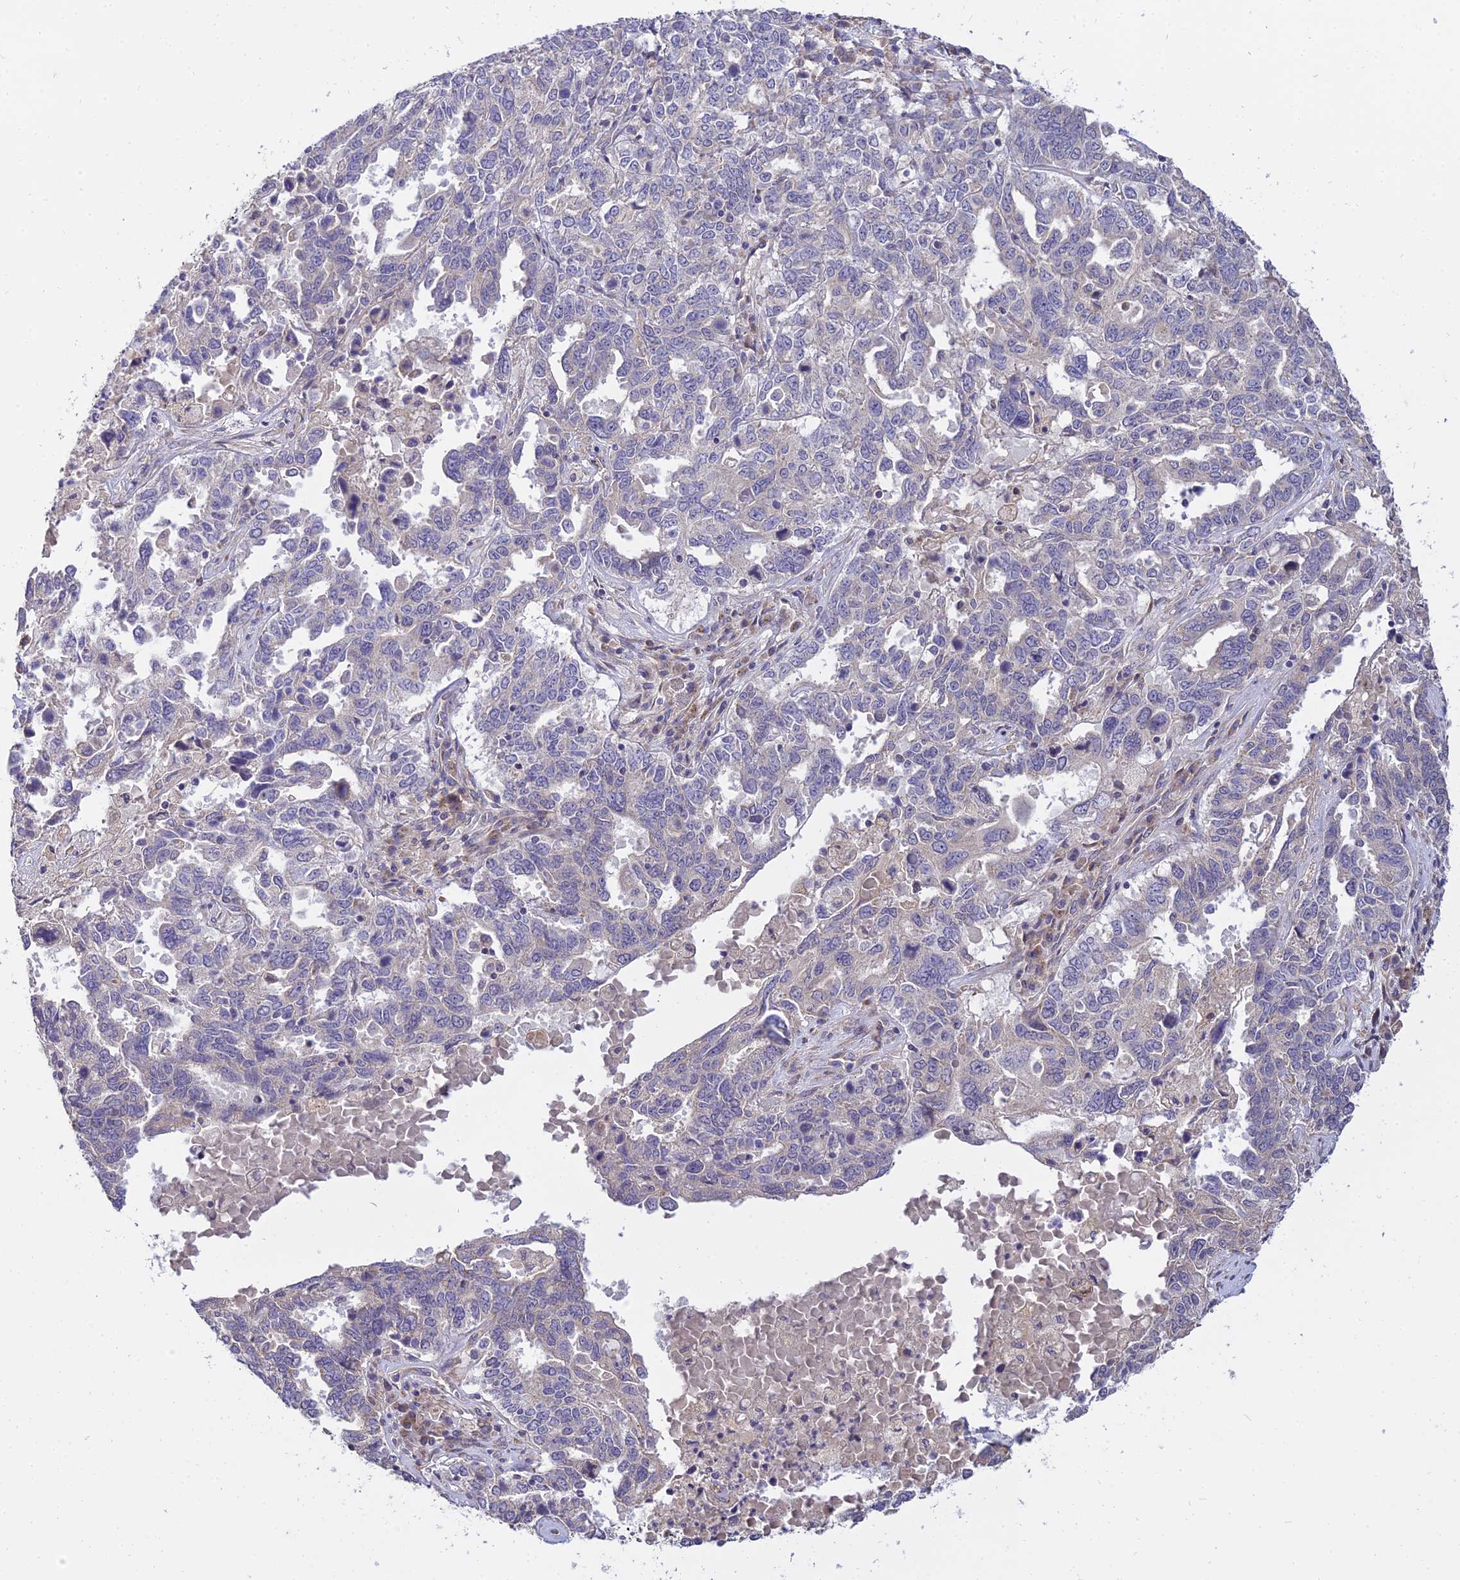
{"staining": {"intensity": "negative", "quantity": "none", "location": "none"}, "tissue": "ovarian cancer", "cell_type": "Tumor cells", "image_type": "cancer", "snomed": [{"axis": "morphology", "description": "Carcinoma, endometroid"}, {"axis": "topography", "description": "Ovary"}], "caption": "An IHC micrograph of ovarian cancer is shown. There is no staining in tumor cells of ovarian cancer.", "gene": "ARL8B", "patient": {"sex": "female", "age": 62}}